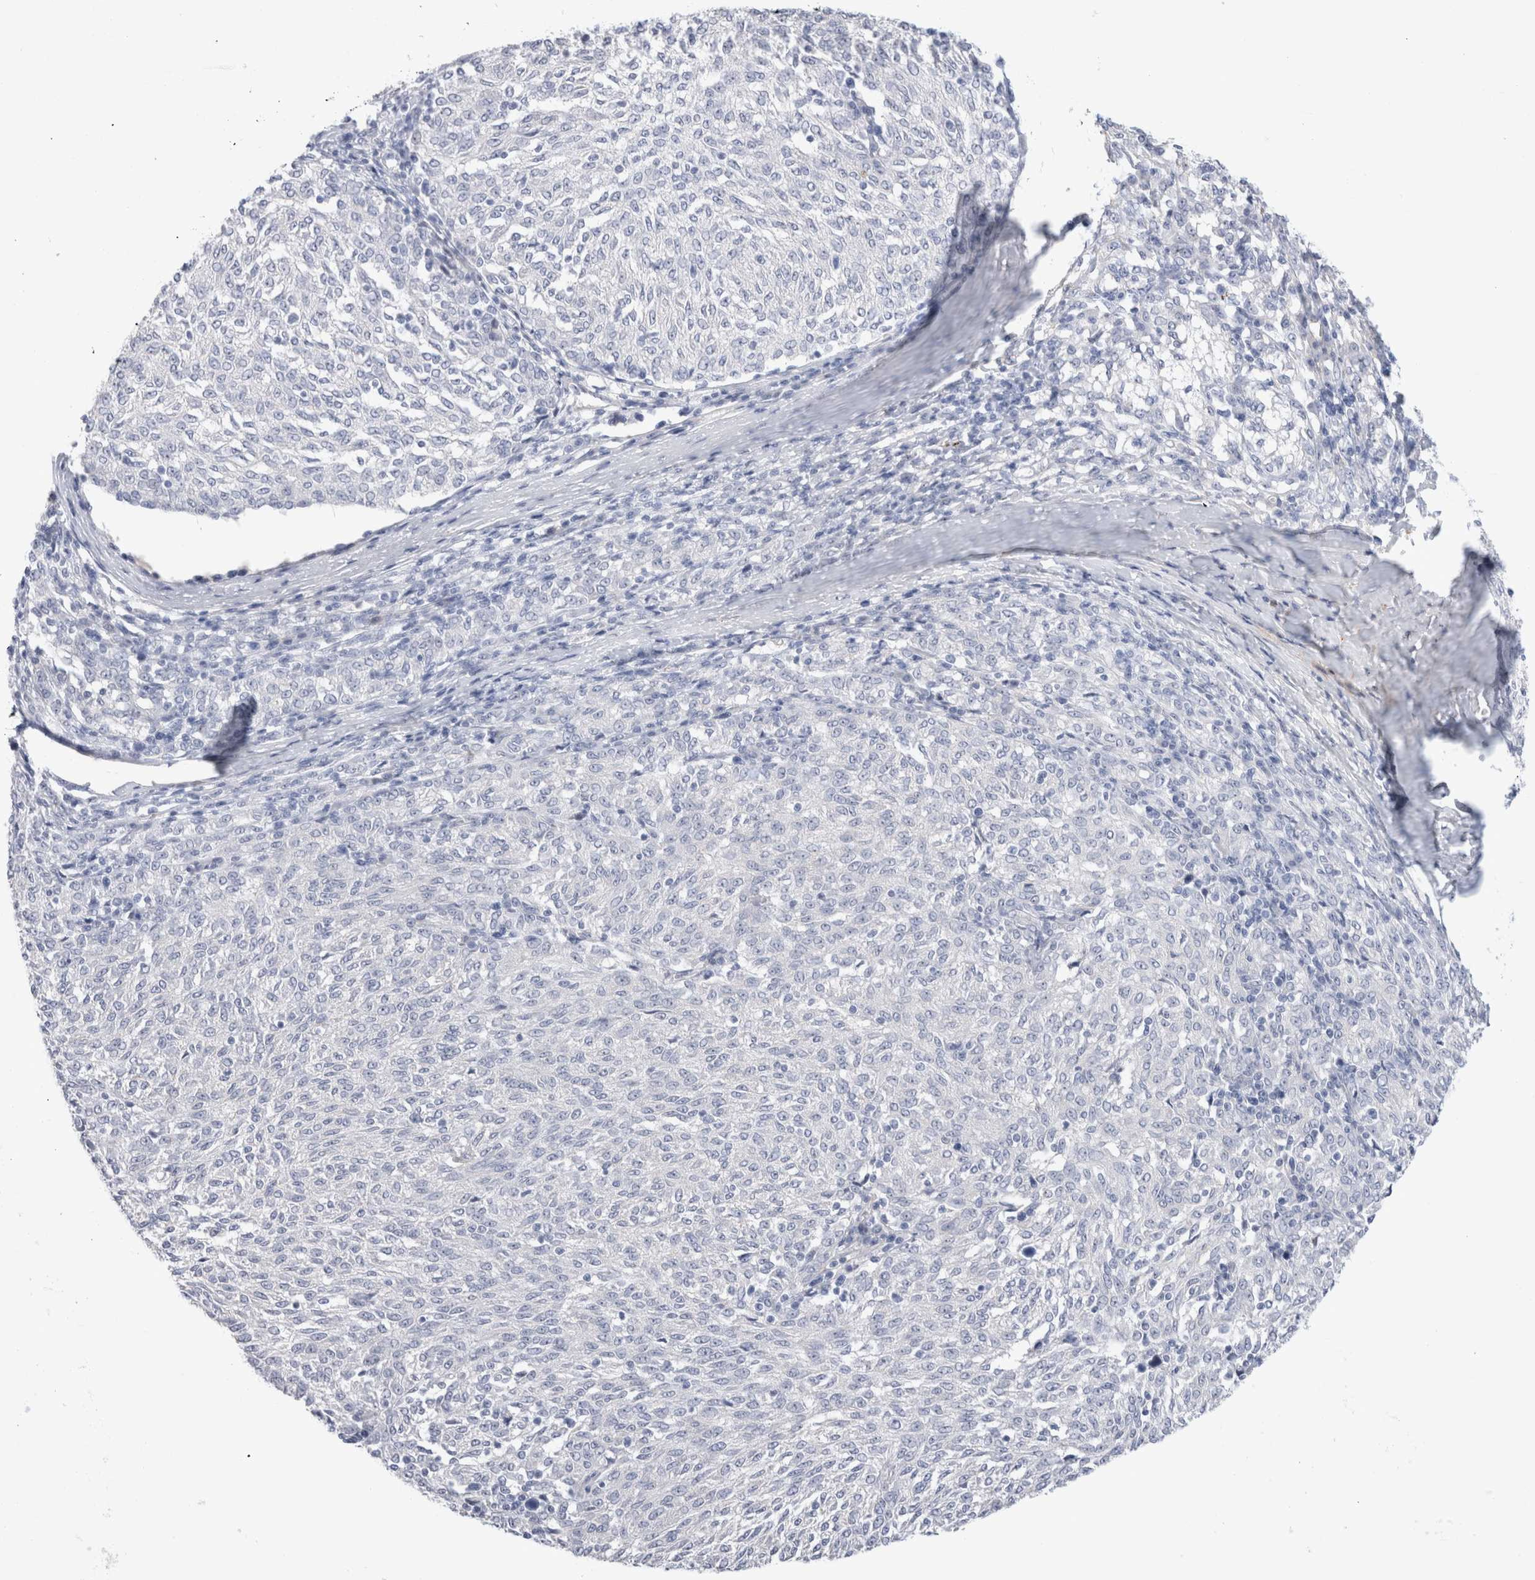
{"staining": {"intensity": "negative", "quantity": "none", "location": "none"}, "tissue": "melanoma", "cell_type": "Tumor cells", "image_type": "cancer", "snomed": [{"axis": "morphology", "description": "Malignant melanoma, NOS"}, {"axis": "topography", "description": "Skin"}], "caption": "A high-resolution histopathology image shows immunohistochemistry staining of melanoma, which reveals no significant staining in tumor cells. (DAB IHC with hematoxylin counter stain).", "gene": "ECHDC2", "patient": {"sex": "female", "age": 72}}